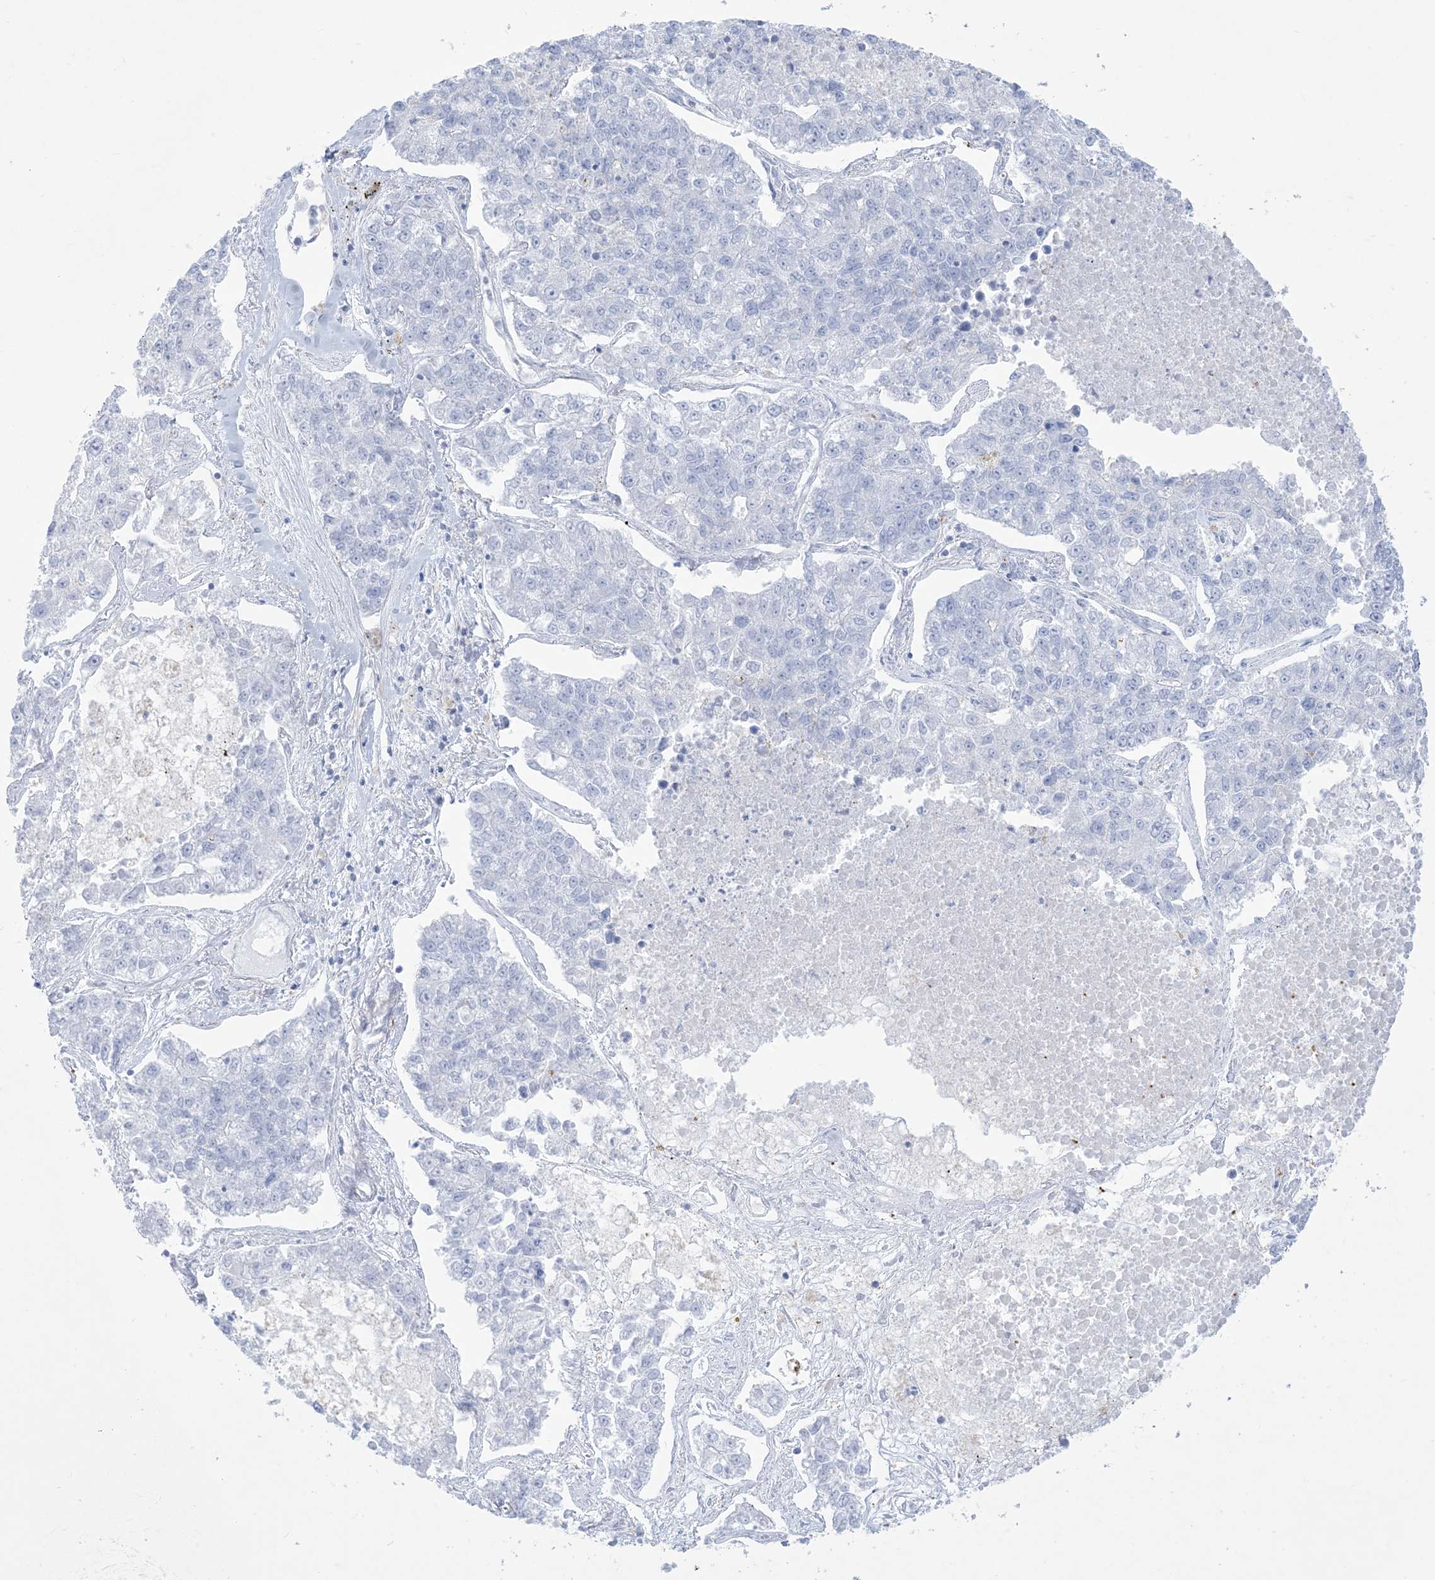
{"staining": {"intensity": "negative", "quantity": "none", "location": "none"}, "tissue": "lung cancer", "cell_type": "Tumor cells", "image_type": "cancer", "snomed": [{"axis": "morphology", "description": "Adenocarcinoma, NOS"}, {"axis": "topography", "description": "Lung"}], "caption": "Immunohistochemistry micrograph of adenocarcinoma (lung) stained for a protein (brown), which displays no expression in tumor cells. The staining is performed using DAB brown chromogen with nuclei counter-stained in using hematoxylin.", "gene": "B3GNT7", "patient": {"sex": "male", "age": 49}}